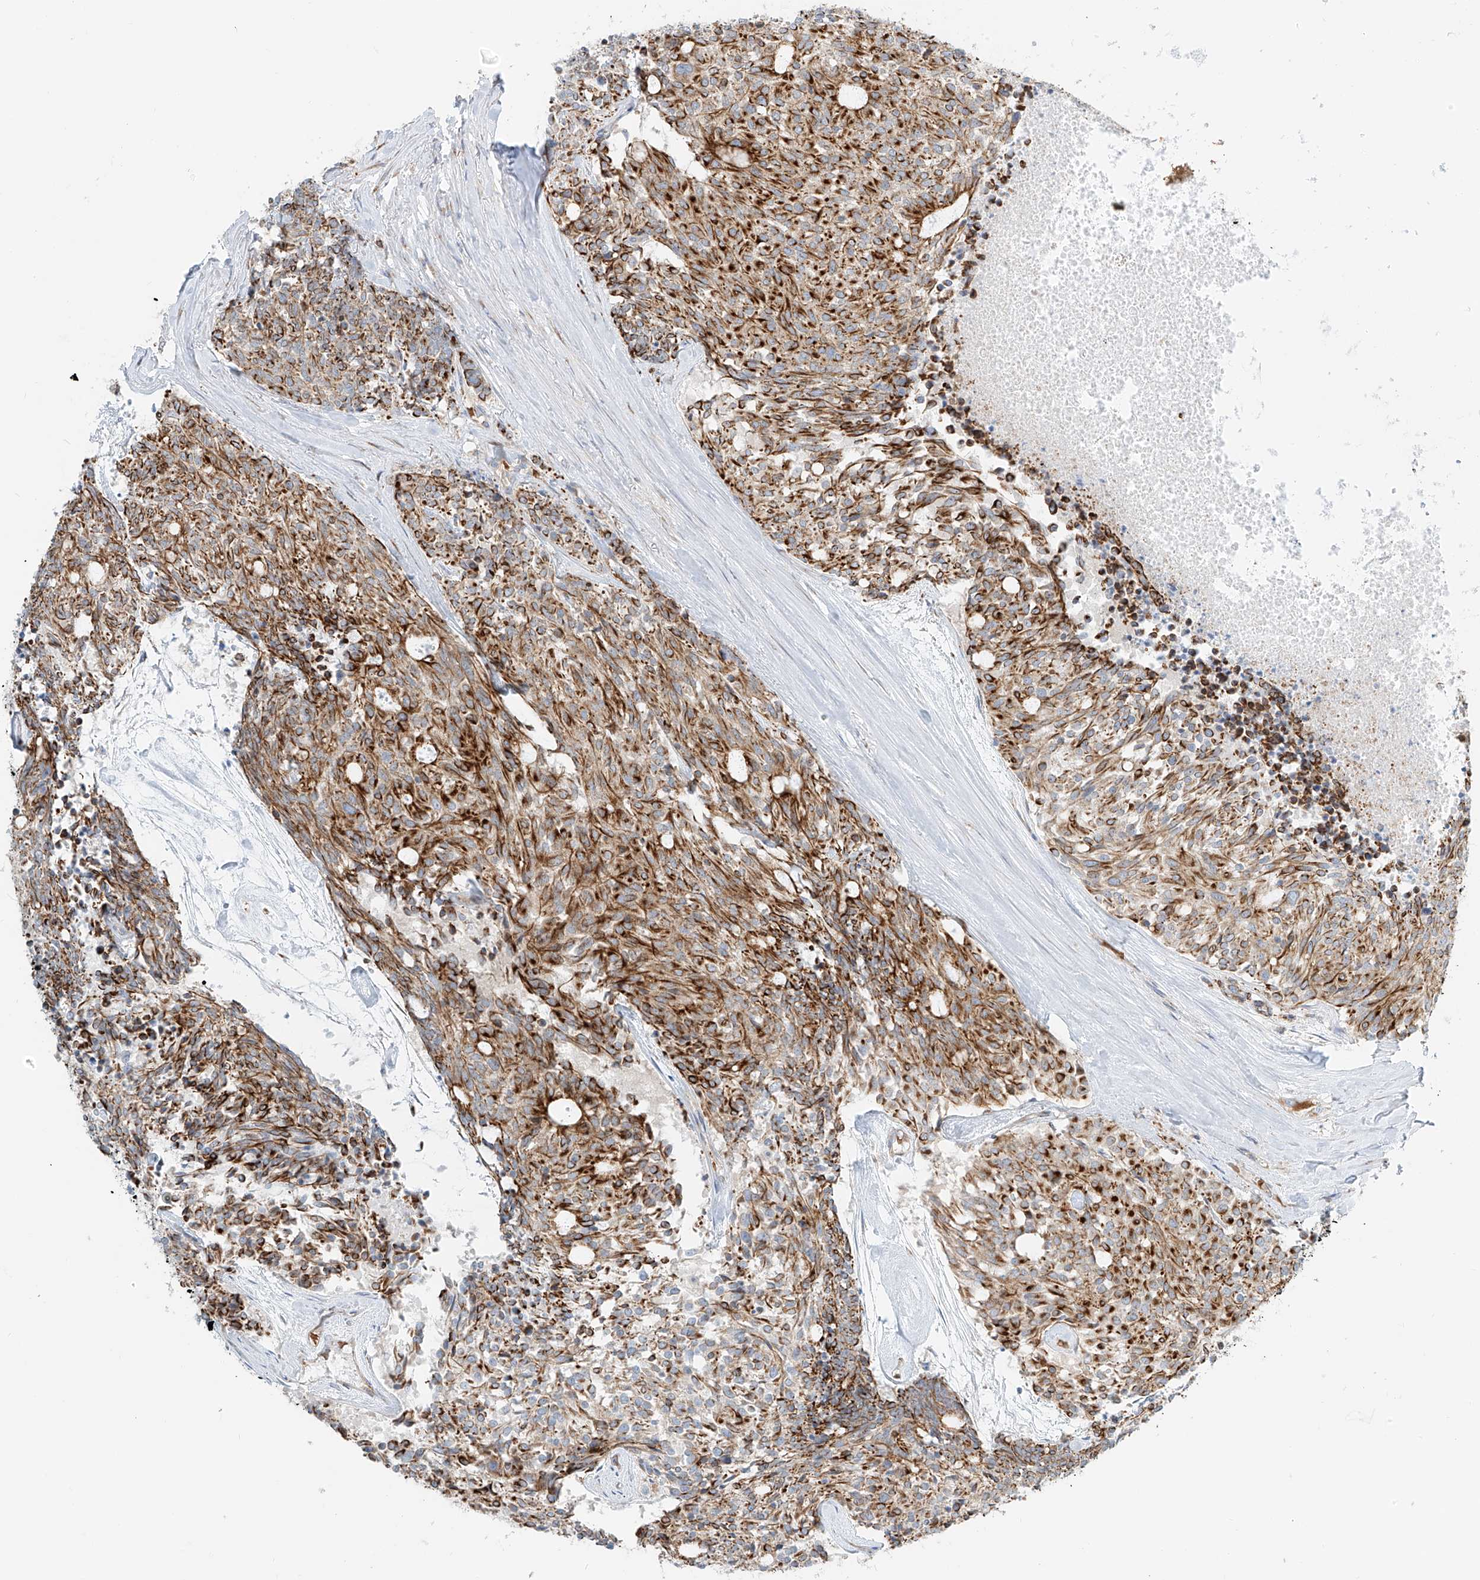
{"staining": {"intensity": "moderate", "quantity": ">75%", "location": "cytoplasmic/membranous"}, "tissue": "carcinoid", "cell_type": "Tumor cells", "image_type": "cancer", "snomed": [{"axis": "morphology", "description": "Carcinoid, malignant, NOS"}, {"axis": "topography", "description": "Pancreas"}], "caption": "An image of human carcinoid stained for a protein demonstrates moderate cytoplasmic/membranous brown staining in tumor cells.", "gene": "EIPR1", "patient": {"sex": "female", "age": 54}}